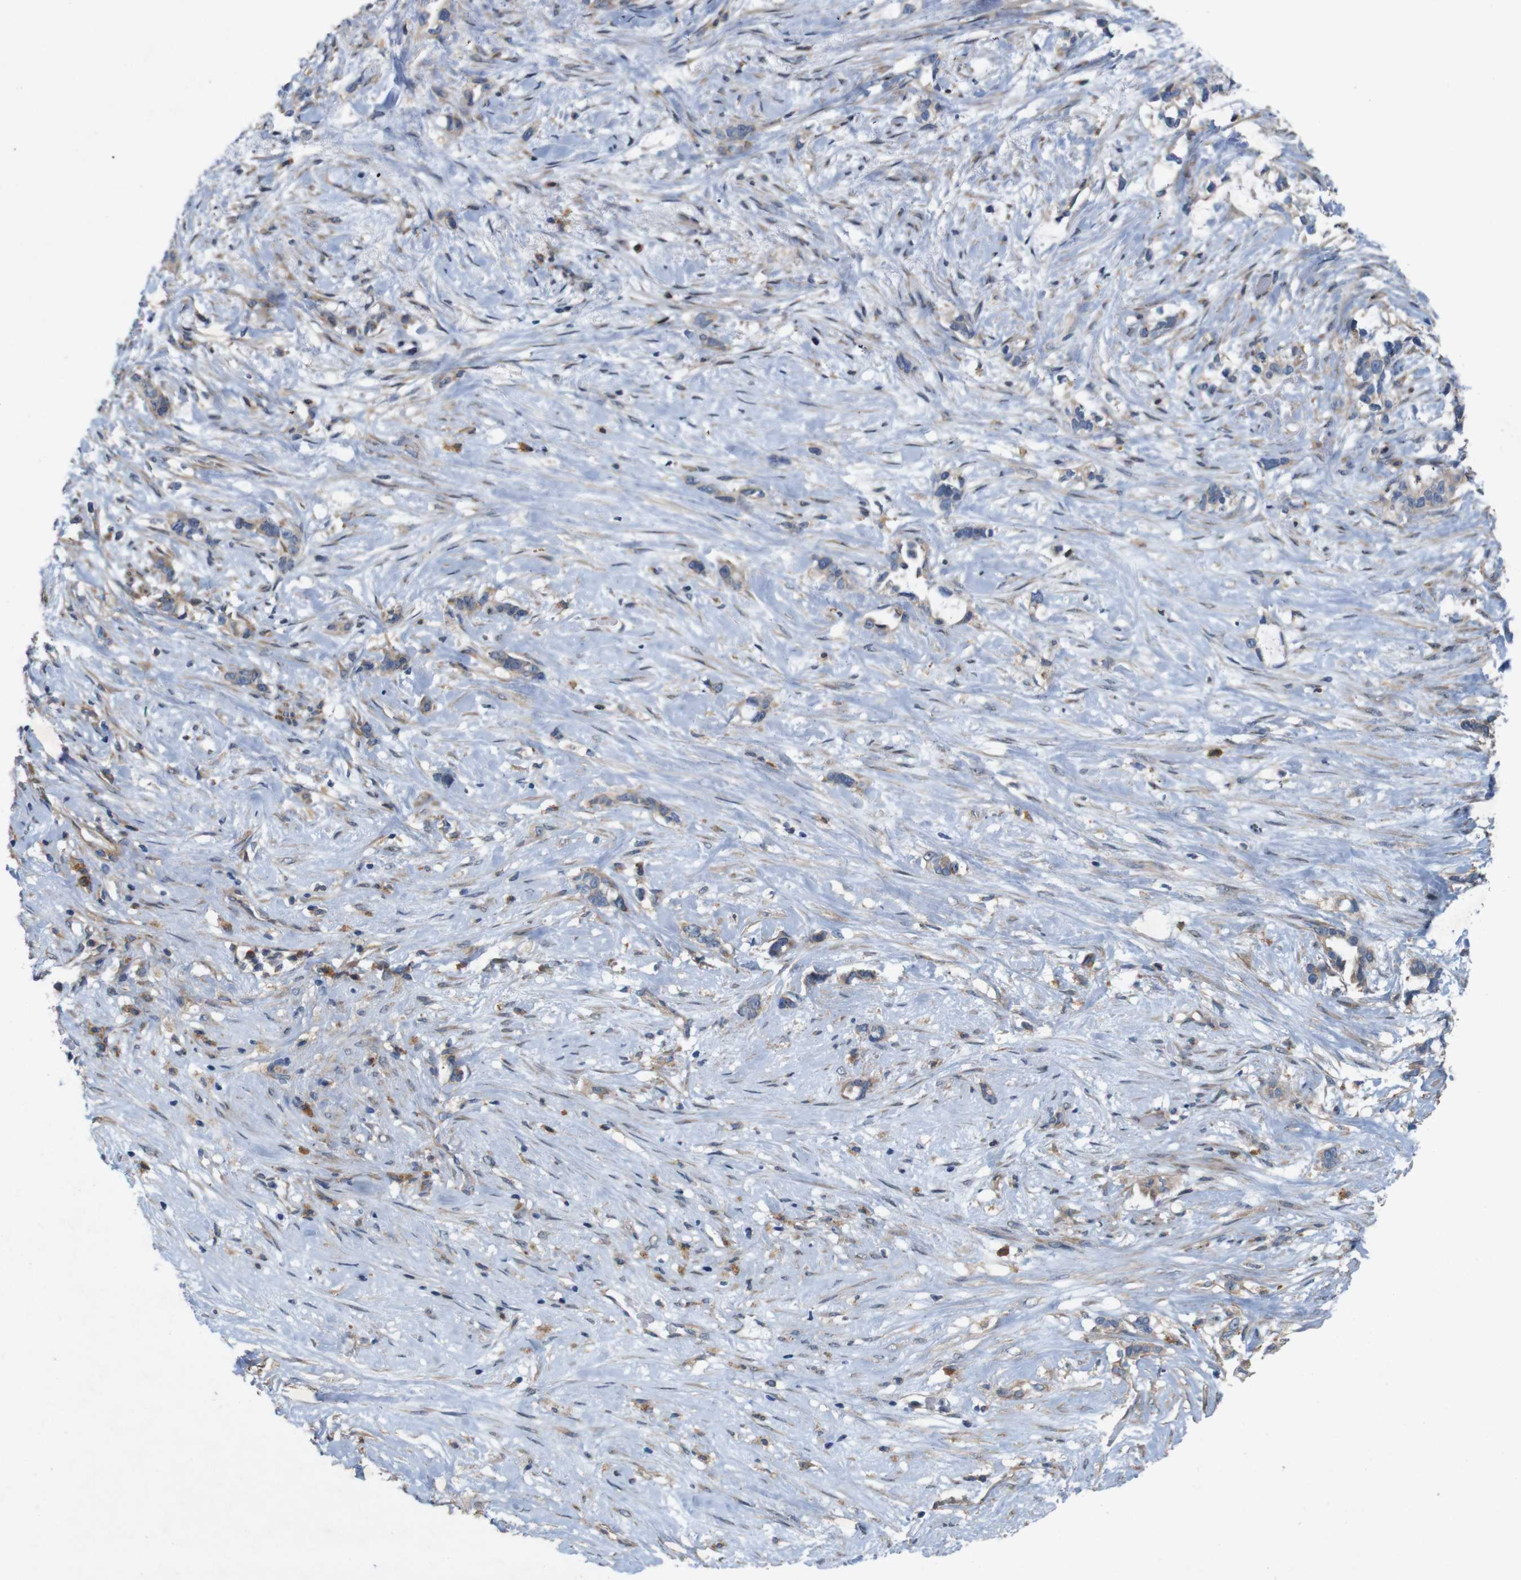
{"staining": {"intensity": "weak", "quantity": ">75%", "location": "cytoplasmic/membranous"}, "tissue": "liver cancer", "cell_type": "Tumor cells", "image_type": "cancer", "snomed": [{"axis": "morphology", "description": "Cholangiocarcinoma"}, {"axis": "topography", "description": "Liver"}], "caption": "Weak cytoplasmic/membranous staining is seen in approximately >75% of tumor cells in liver cancer.", "gene": "SIGLEC8", "patient": {"sex": "female", "age": 65}}